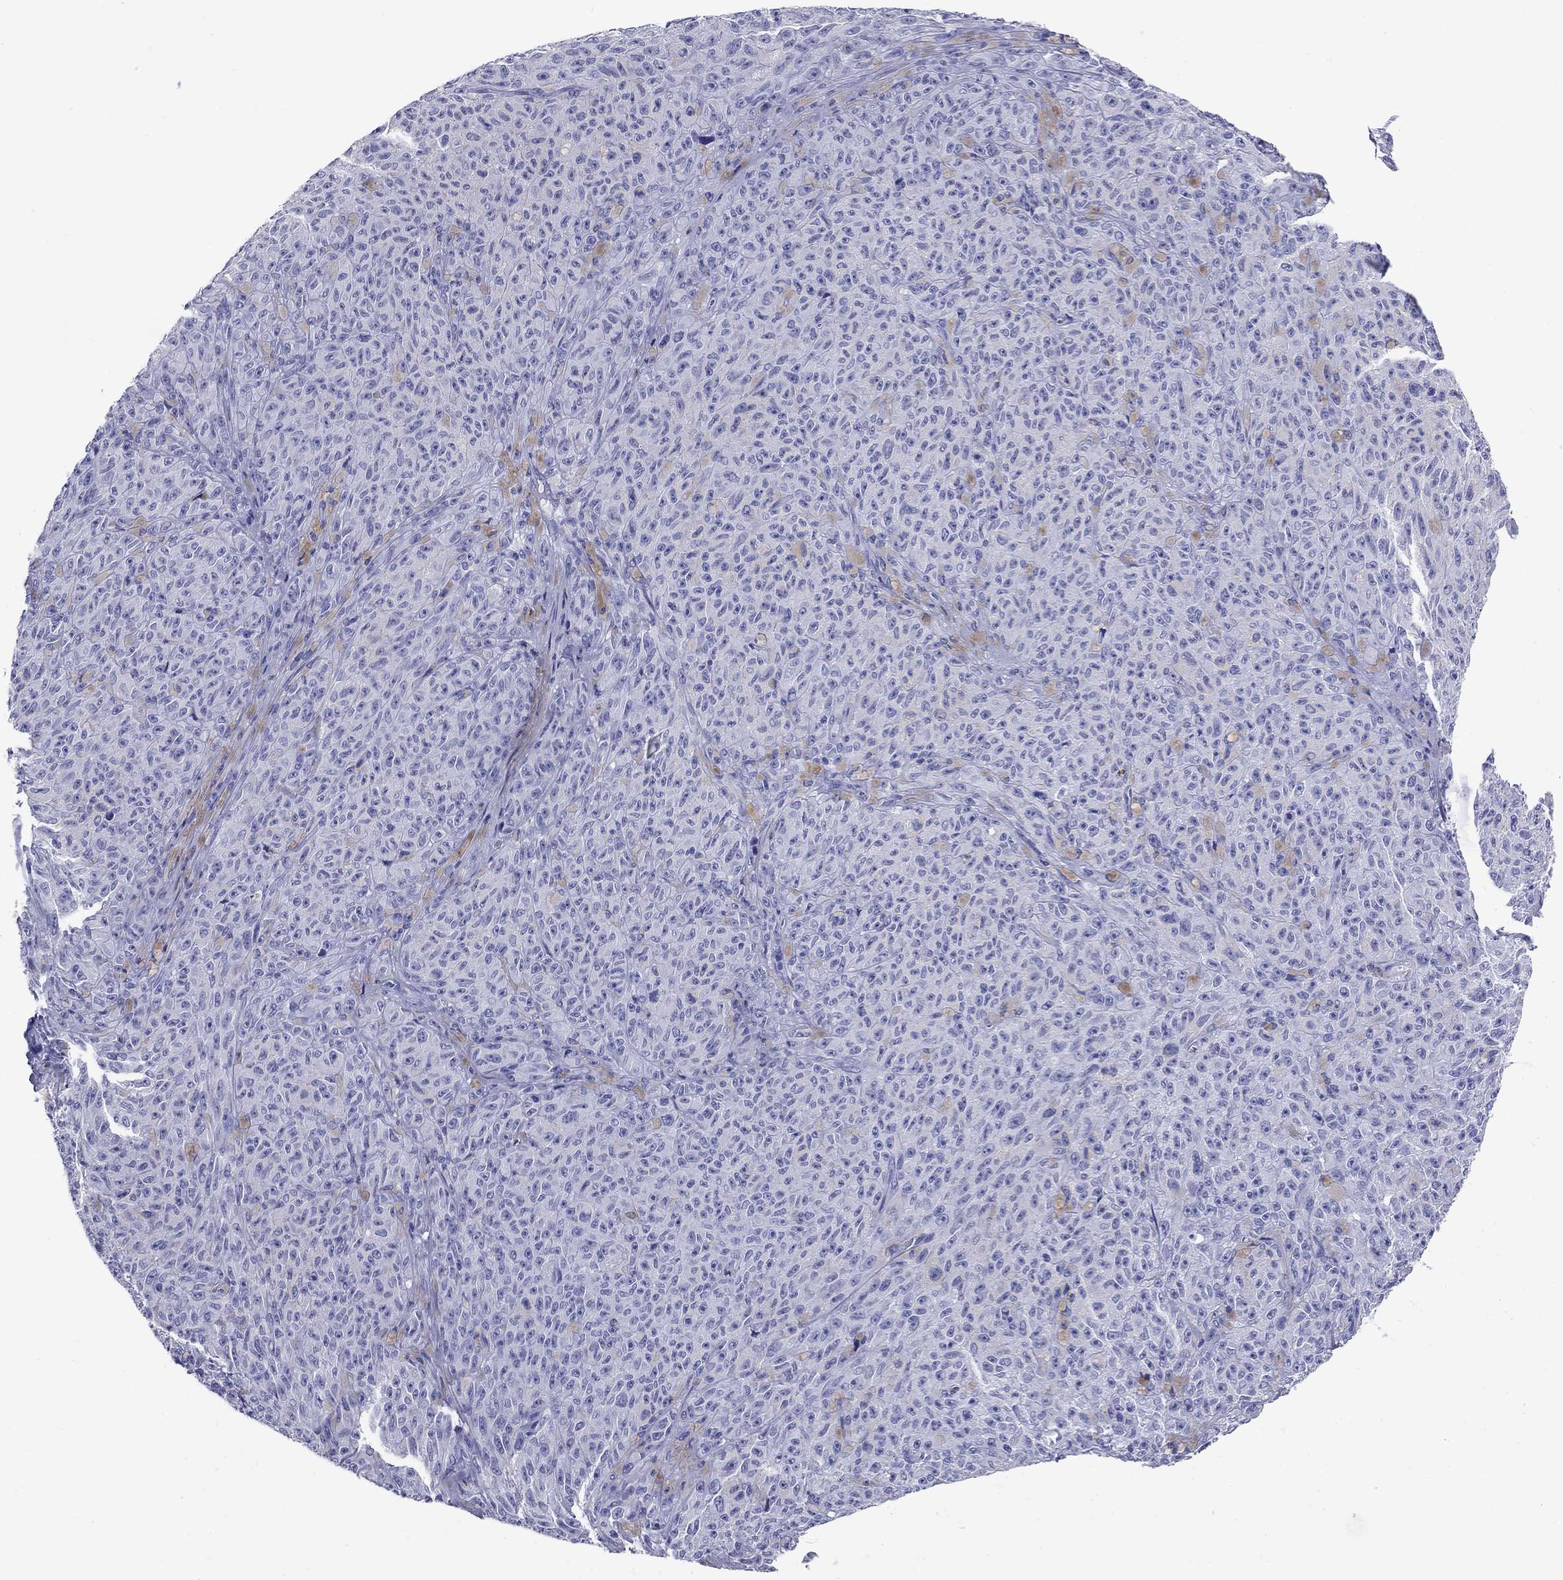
{"staining": {"intensity": "negative", "quantity": "none", "location": "none"}, "tissue": "melanoma", "cell_type": "Tumor cells", "image_type": "cancer", "snomed": [{"axis": "morphology", "description": "Malignant melanoma, NOS"}, {"axis": "topography", "description": "Skin"}], "caption": "Melanoma was stained to show a protein in brown. There is no significant staining in tumor cells.", "gene": "NPPA", "patient": {"sex": "female", "age": 82}}